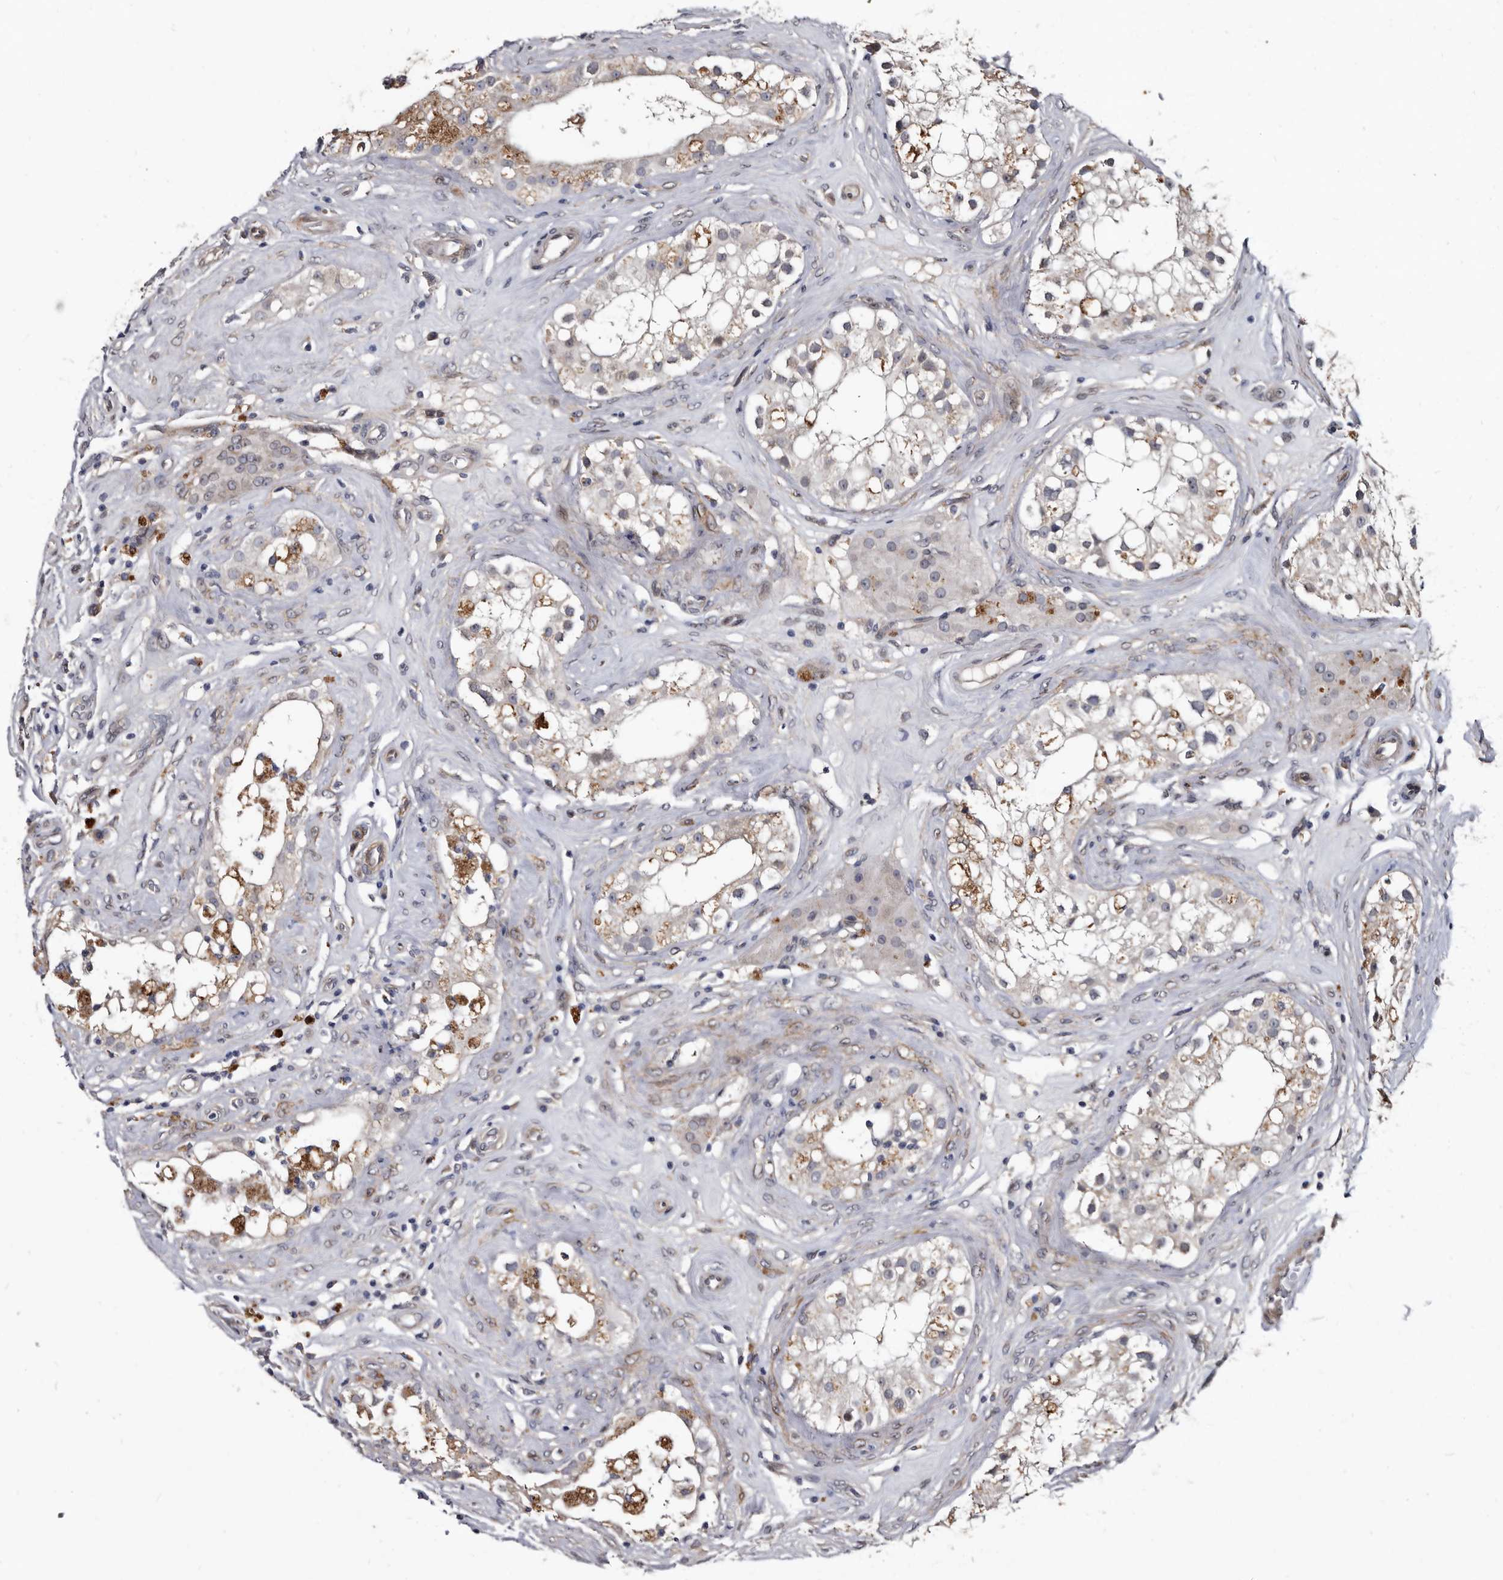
{"staining": {"intensity": "weak", "quantity": "<25%", "location": "cytoplasmic/membranous"}, "tissue": "testis", "cell_type": "Cells in seminiferous ducts", "image_type": "normal", "snomed": [{"axis": "morphology", "description": "Normal tissue, NOS"}, {"axis": "topography", "description": "Testis"}], "caption": "IHC histopathology image of benign testis: testis stained with DAB (3,3'-diaminobenzidine) reveals no significant protein expression in cells in seminiferous ducts. The staining is performed using DAB (3,3'-diaminobenzidine) brown chromogen with nuclei counter-stained in using hematoxylin.", "gene": "PROM1", "patient": {"sex": "male", "age": 84}}